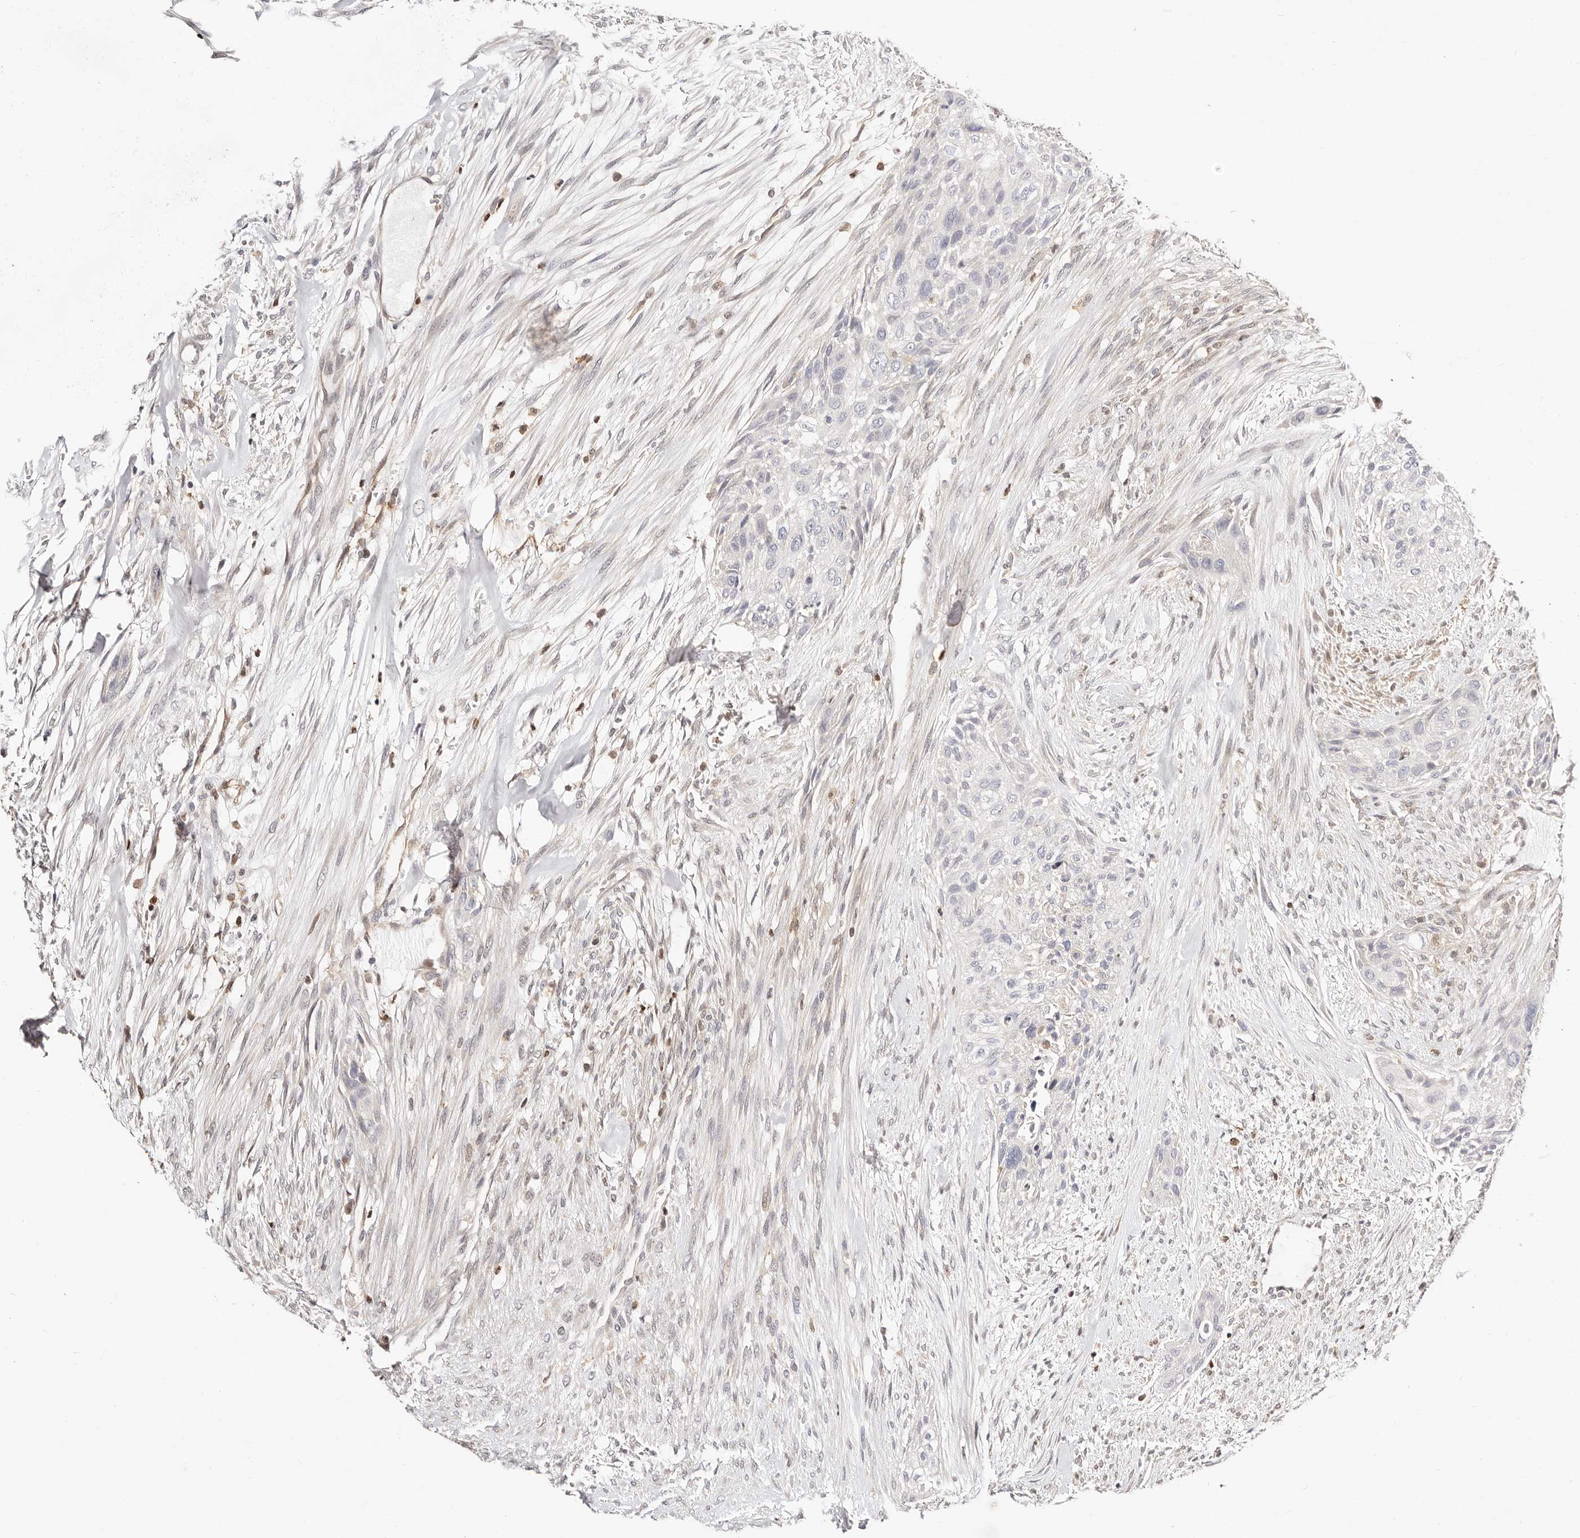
{"staining": {"intensity": "negative", "quantity": "none", "location": "none"}, "tissue": "urothelial cancer", "cell_type": "Tumor cells", "image_type": "cancer", "snomed": [{"axis": "morphology", "description": "Urothelial carcinoma, High grade"}, {"axis": "topography", "description": "Urinary bladder"}], "caption": "High magnification brightfield microscopy of urothelial cancer stained with DAB (brown) and counterstained with hematoxylin (blue): tumor cells show no significant positivity.", "gene": "STAT5A", "patient": {"sex": "male", "age": 35}}